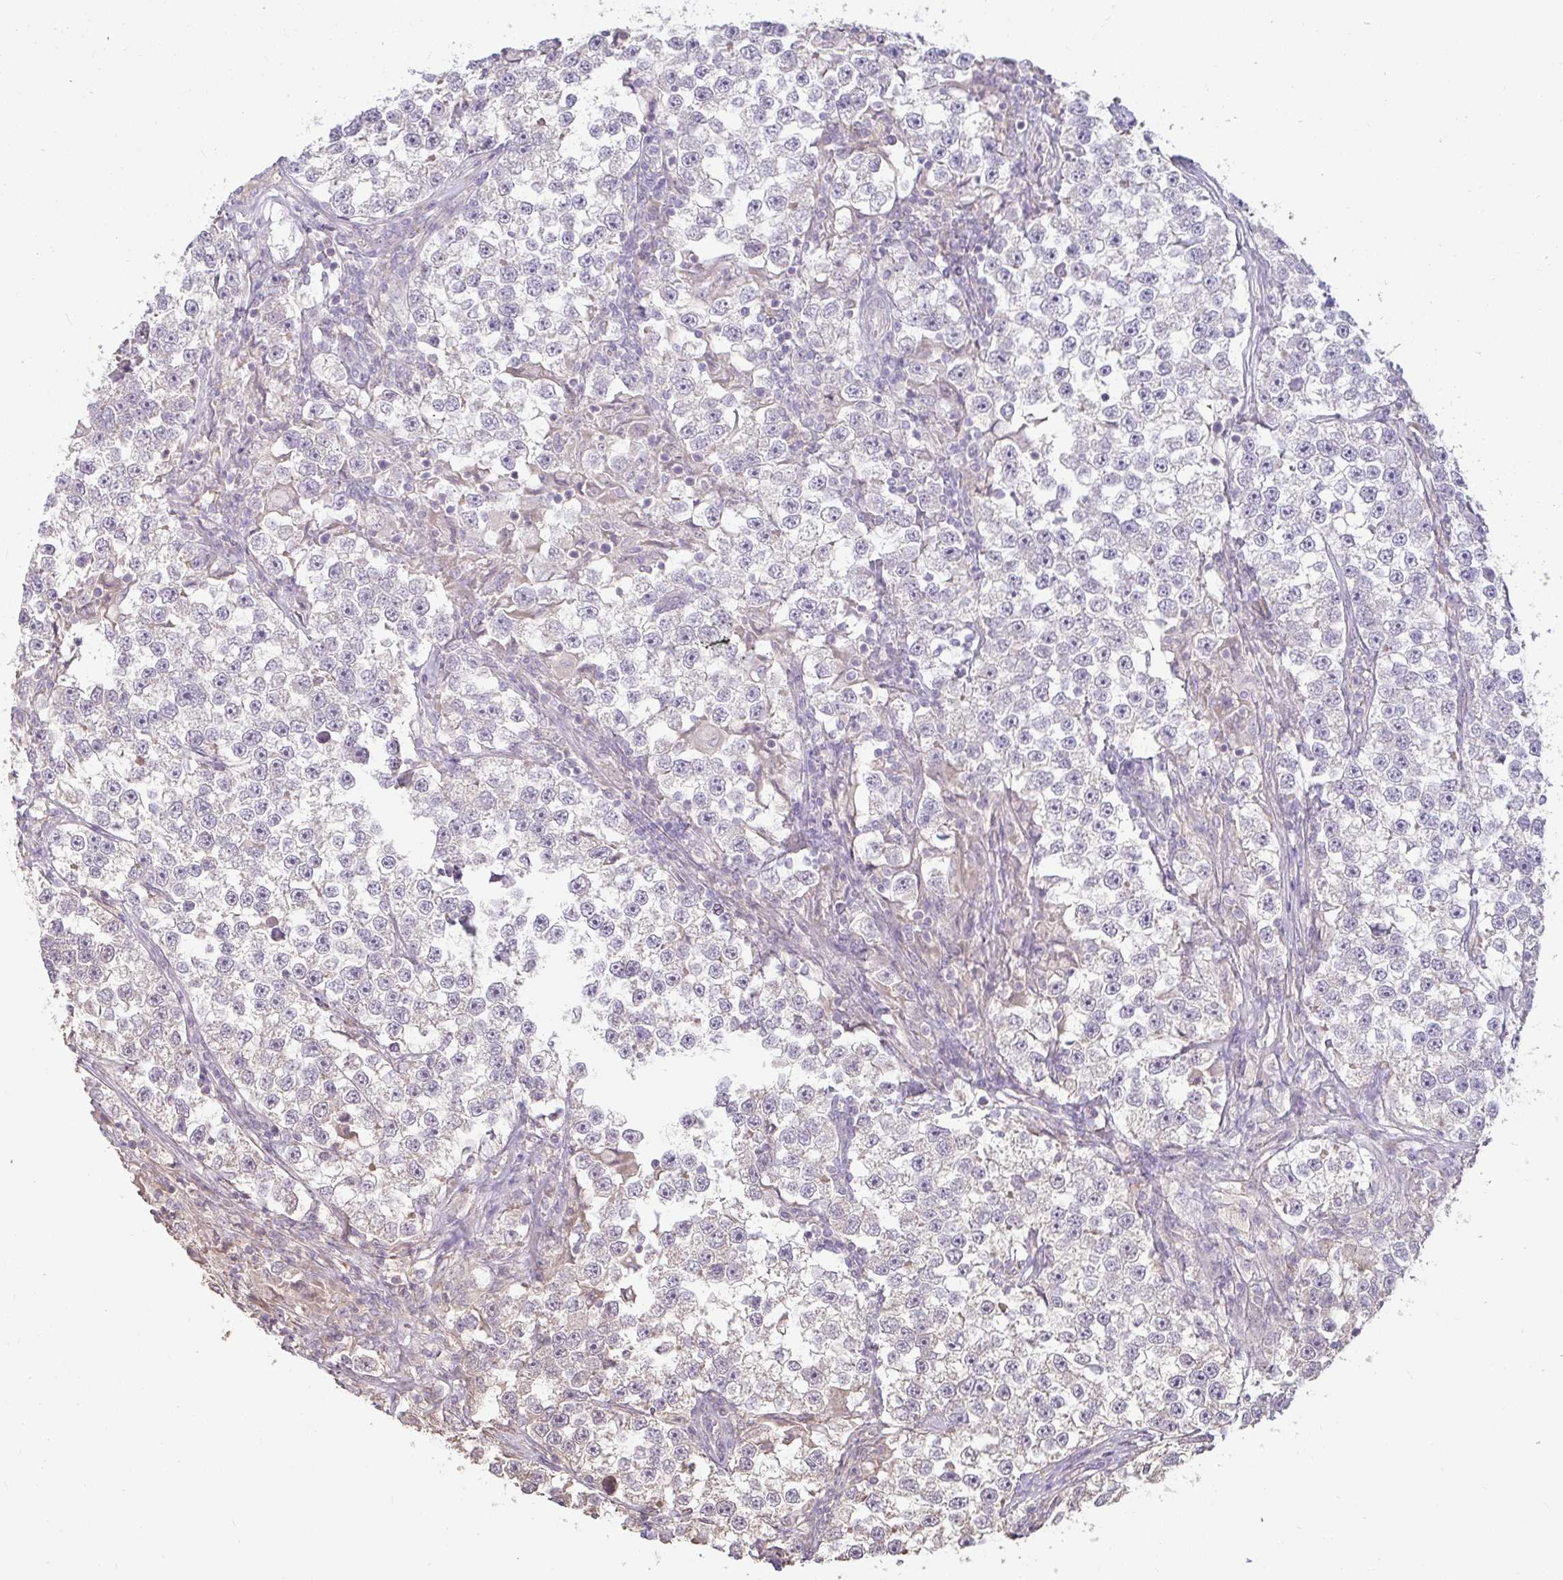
{"staining": {"intensity": "negative", "quantity": "none", "location": "none"}, "tissue": "testis cancer", "cell_type": "Tumor cells", "image_type": "cancer", "snomed": [{"axis": "morphology", "description": "Seminoma, NOS"}, {"axis": "topography", "description": "Testis"}], "caption": "Seminoma (testis) stained for a protein using immunohistochemistry (IHC) demonstrates no expression tumor cells.", "gene": "BRINP3", "patient": {"sex": "male", "age": 46}}